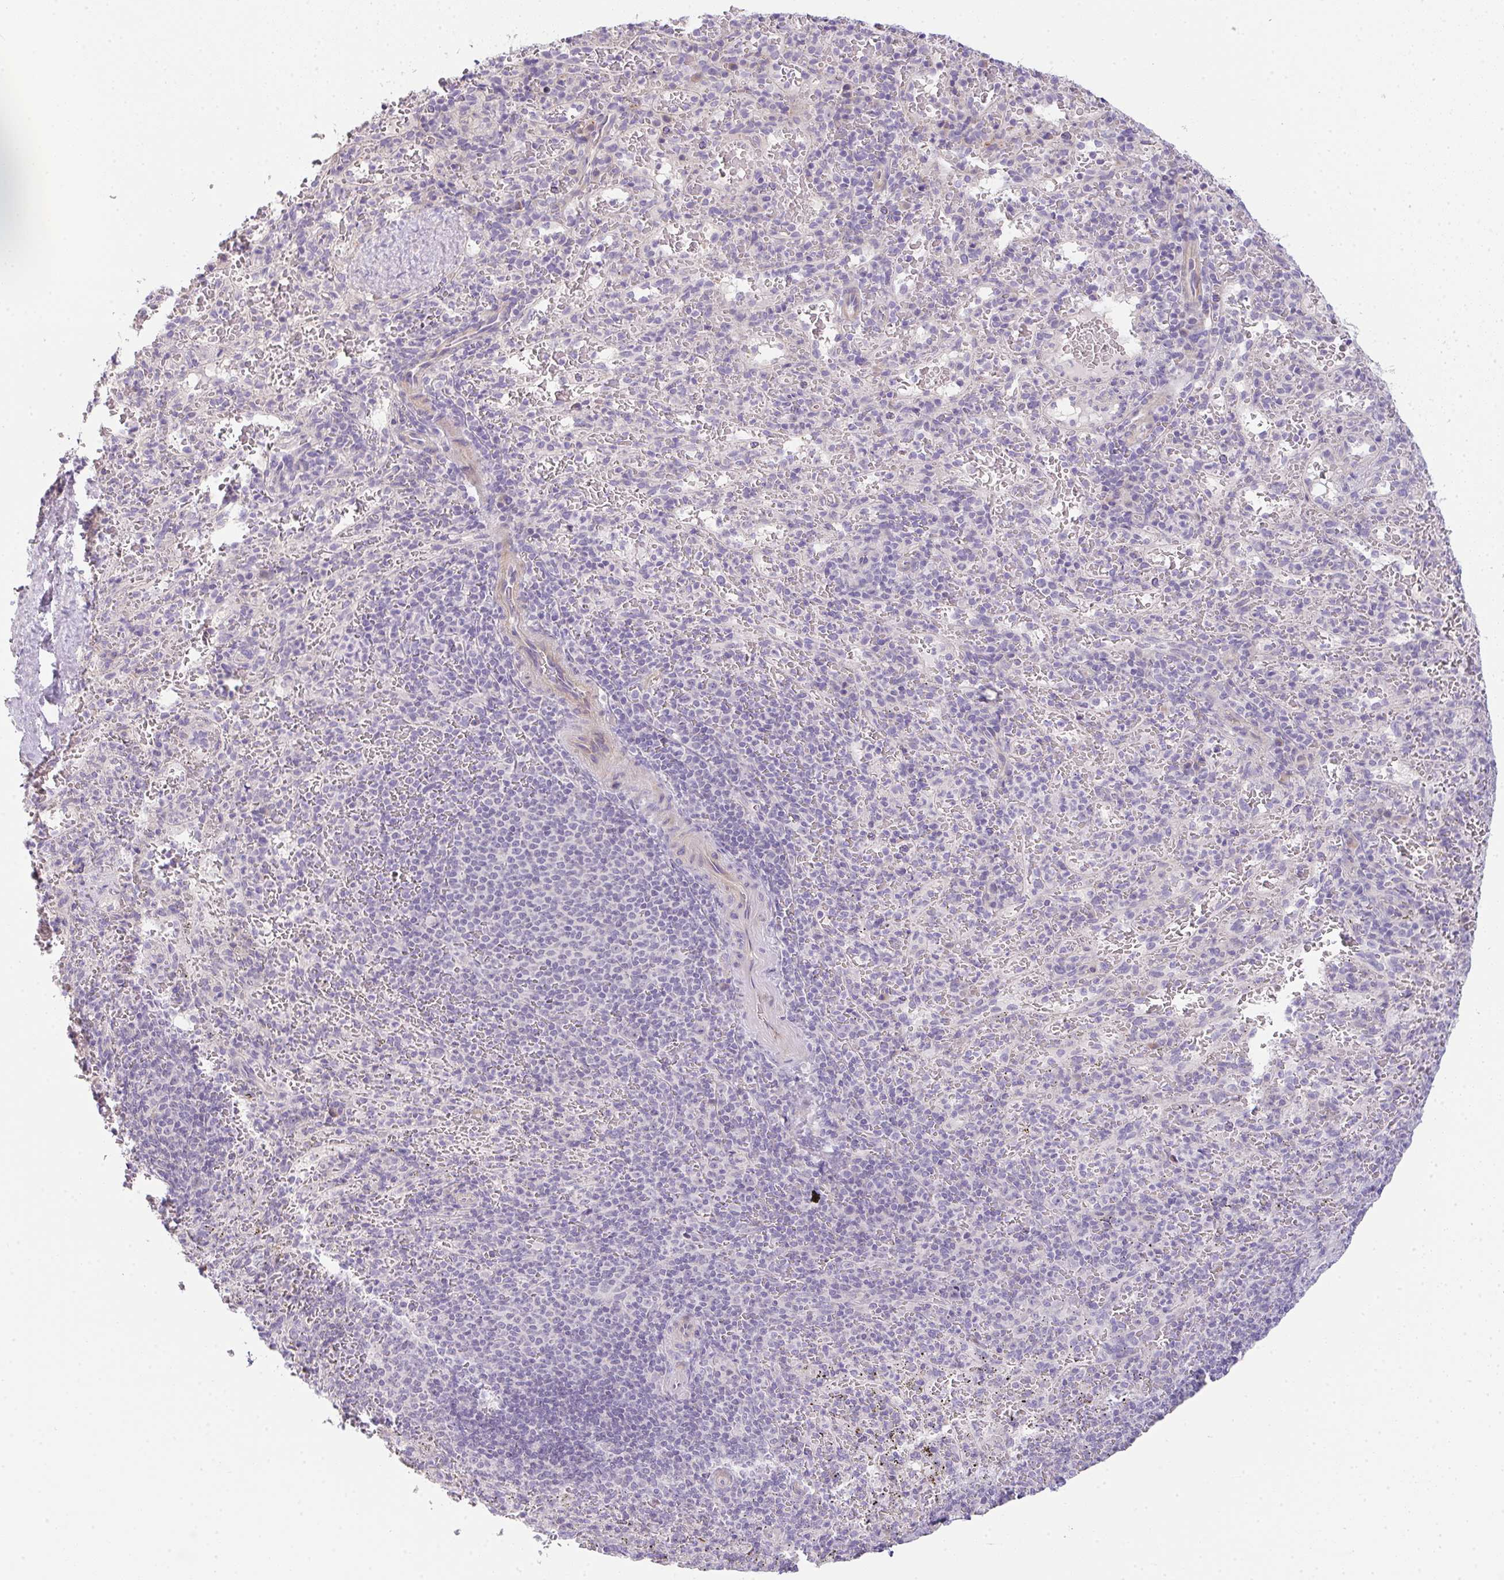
{"staining": {"intensity": "negative", "quantity": "none", "location": "none"}, "tissue": "spleen", "cell_type": "Cells in red pulp", "image_type": "normal", "snomed": [{"axis": "morphology", "description": "Normal tissue, NOS"}, {"axis": "topography", "description": "Spleen"}], "caption": "High power microscopy image of an immunohistochemistry photomicrograph of benign spleen, revealing no significant positivity in cells in red pulp. The staining is performed using DAB (3,3'-diaminobenzidine) brown chromogen with nuclei counter-stained in using hematoxylin.", "gene": "FILIP1", "patient": {"sex": "male", "age": 57}}